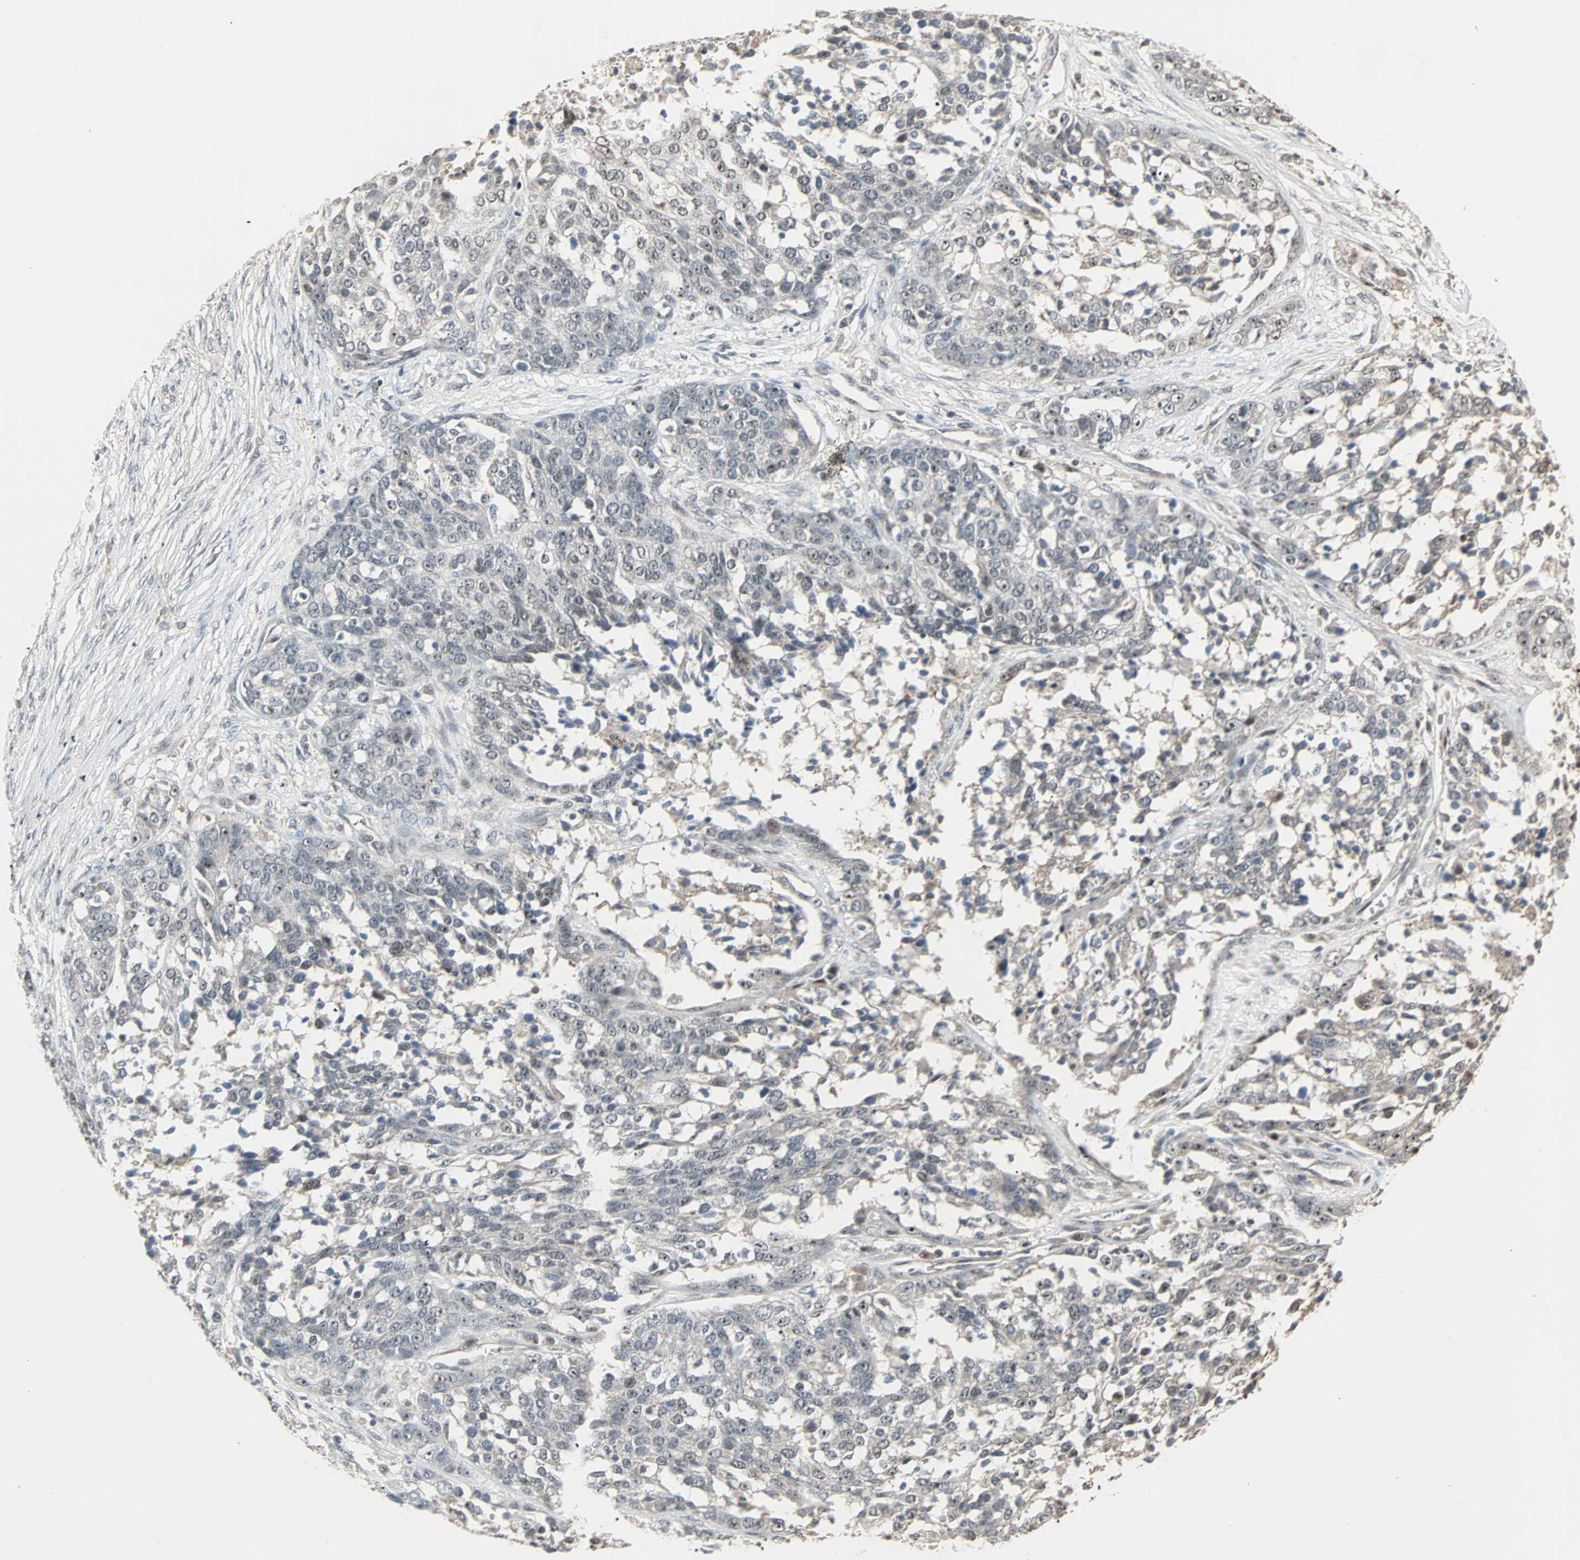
{"staining": {"intensity": "moderate", "quantity": "25%-75%", "location": "cytoplasmic/membranous,nuclear"}, "tissue": "ovarian cancer", "cell_type": "Tumor cells", "image_type": "cancer", "snomed": [{"axis": "morphology", "description": "Cystadenocarcinoma, serous, NOS"}, {"axis": "topography", "description": "Ovary"}], "caption": "IHC image of ovarian serous cystadenocarcinoma stained for a protein (brown), which displays medium levels of moderate cytoplasmic/membranous and nuclear positivity in about 25%-75% of tumor cells.", "gene": "KDM4A", "patient": {"sex": "female", "age": 44}}